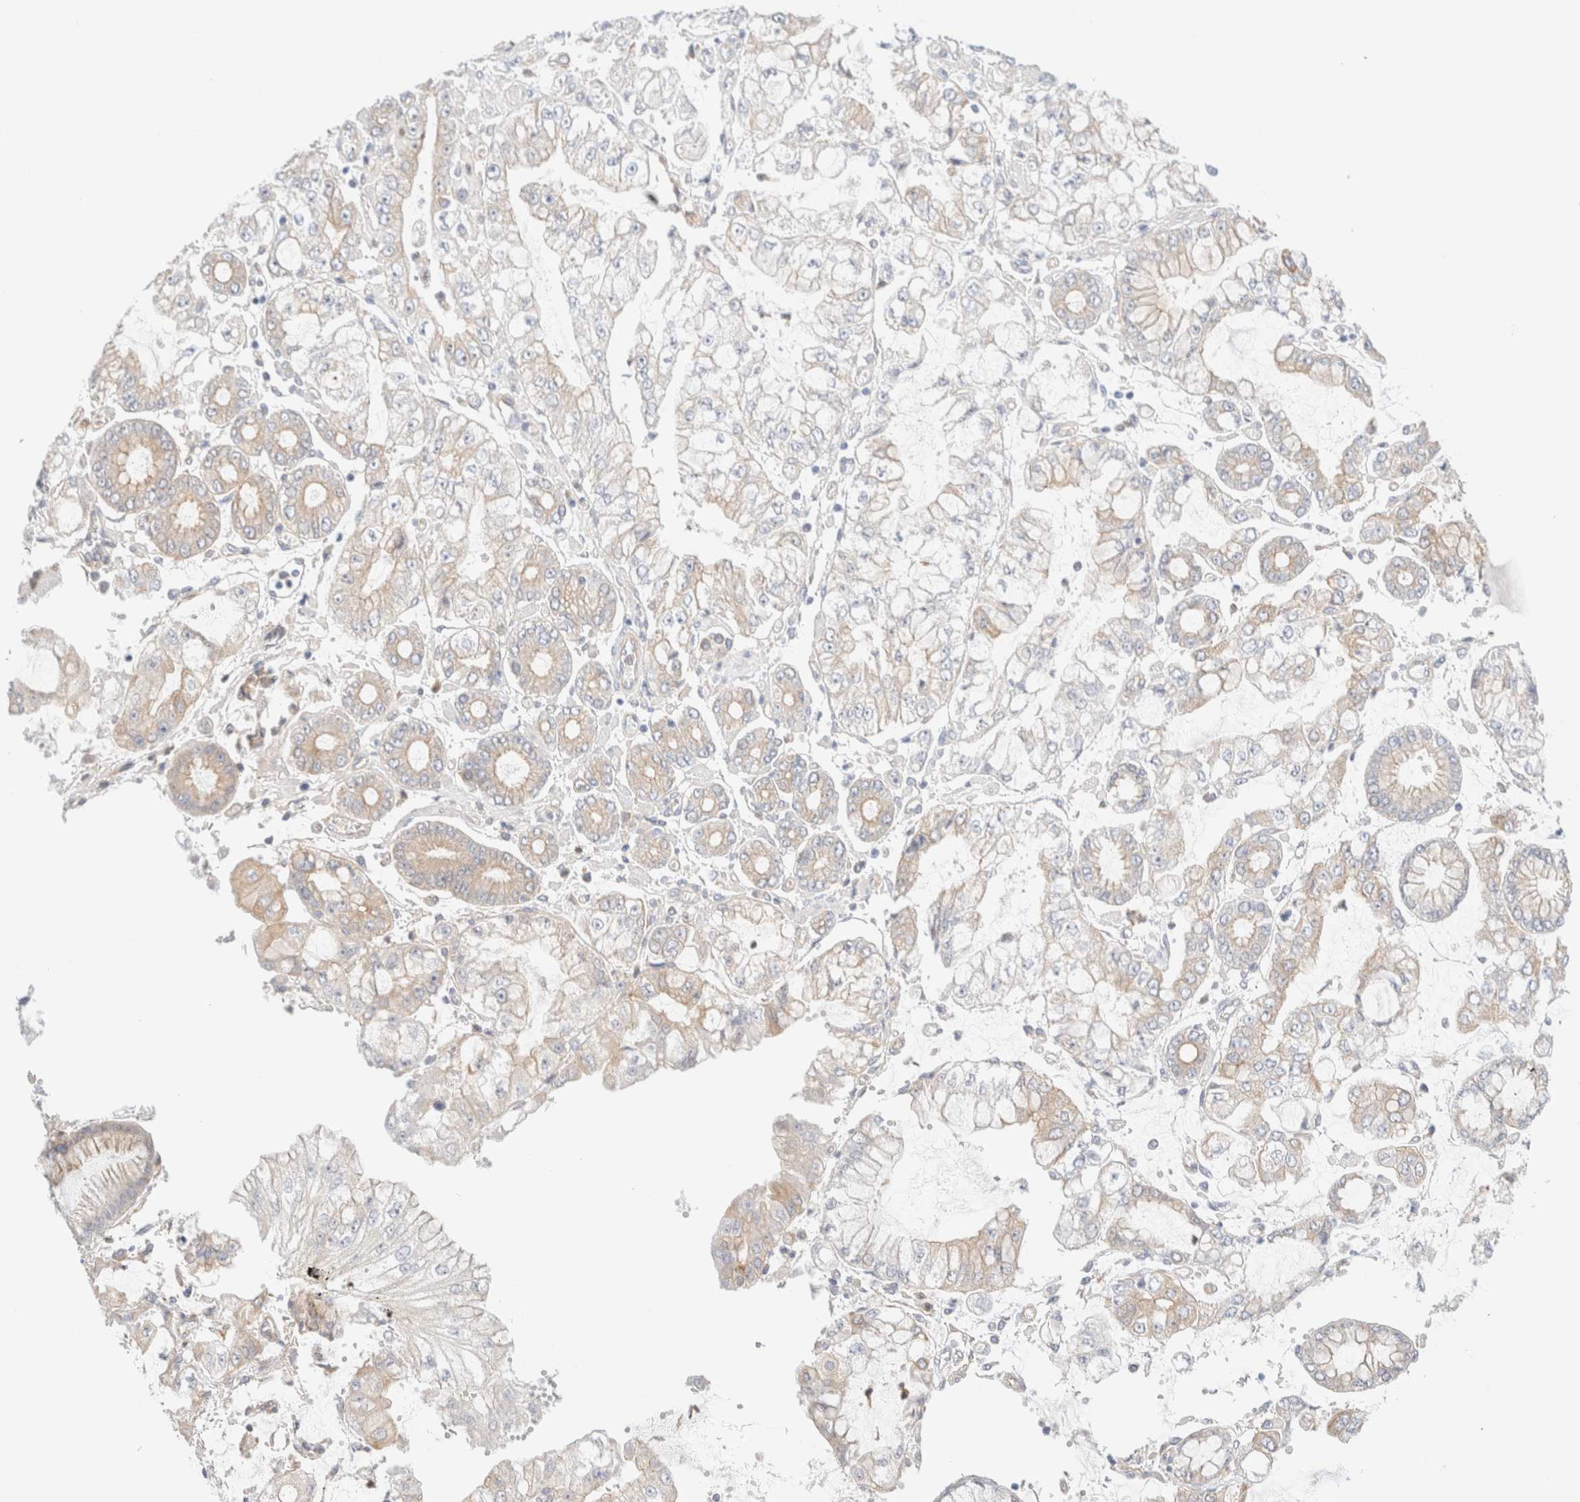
{"staining": {"intensity": "weak", "quantity": "<25%", "location": "cytoplasmic/membranous"}, "tissue": "stomach cancer", "cell_type": "Tumor cells", "image_type": "cancer", "snomed": [{"axis": "morphology", "description": "Adenocarcinoma, NOS"}, {"axis": "topography", "description": "Stomach"}], "caption": "High magnification brightfield microscopy of adenocarcinoma (stomach) stained with DAB (3,3'-diaminobenzidine) (brown) and counterstained with hematoxylin (blue): tumor cells show no significant expression. (DAB immunohistochemistry (IHC) visualized using brightfield microscopy, high magnification).", "gene": "UNC13B", "patient": {"sex": "male", "age": 76}}